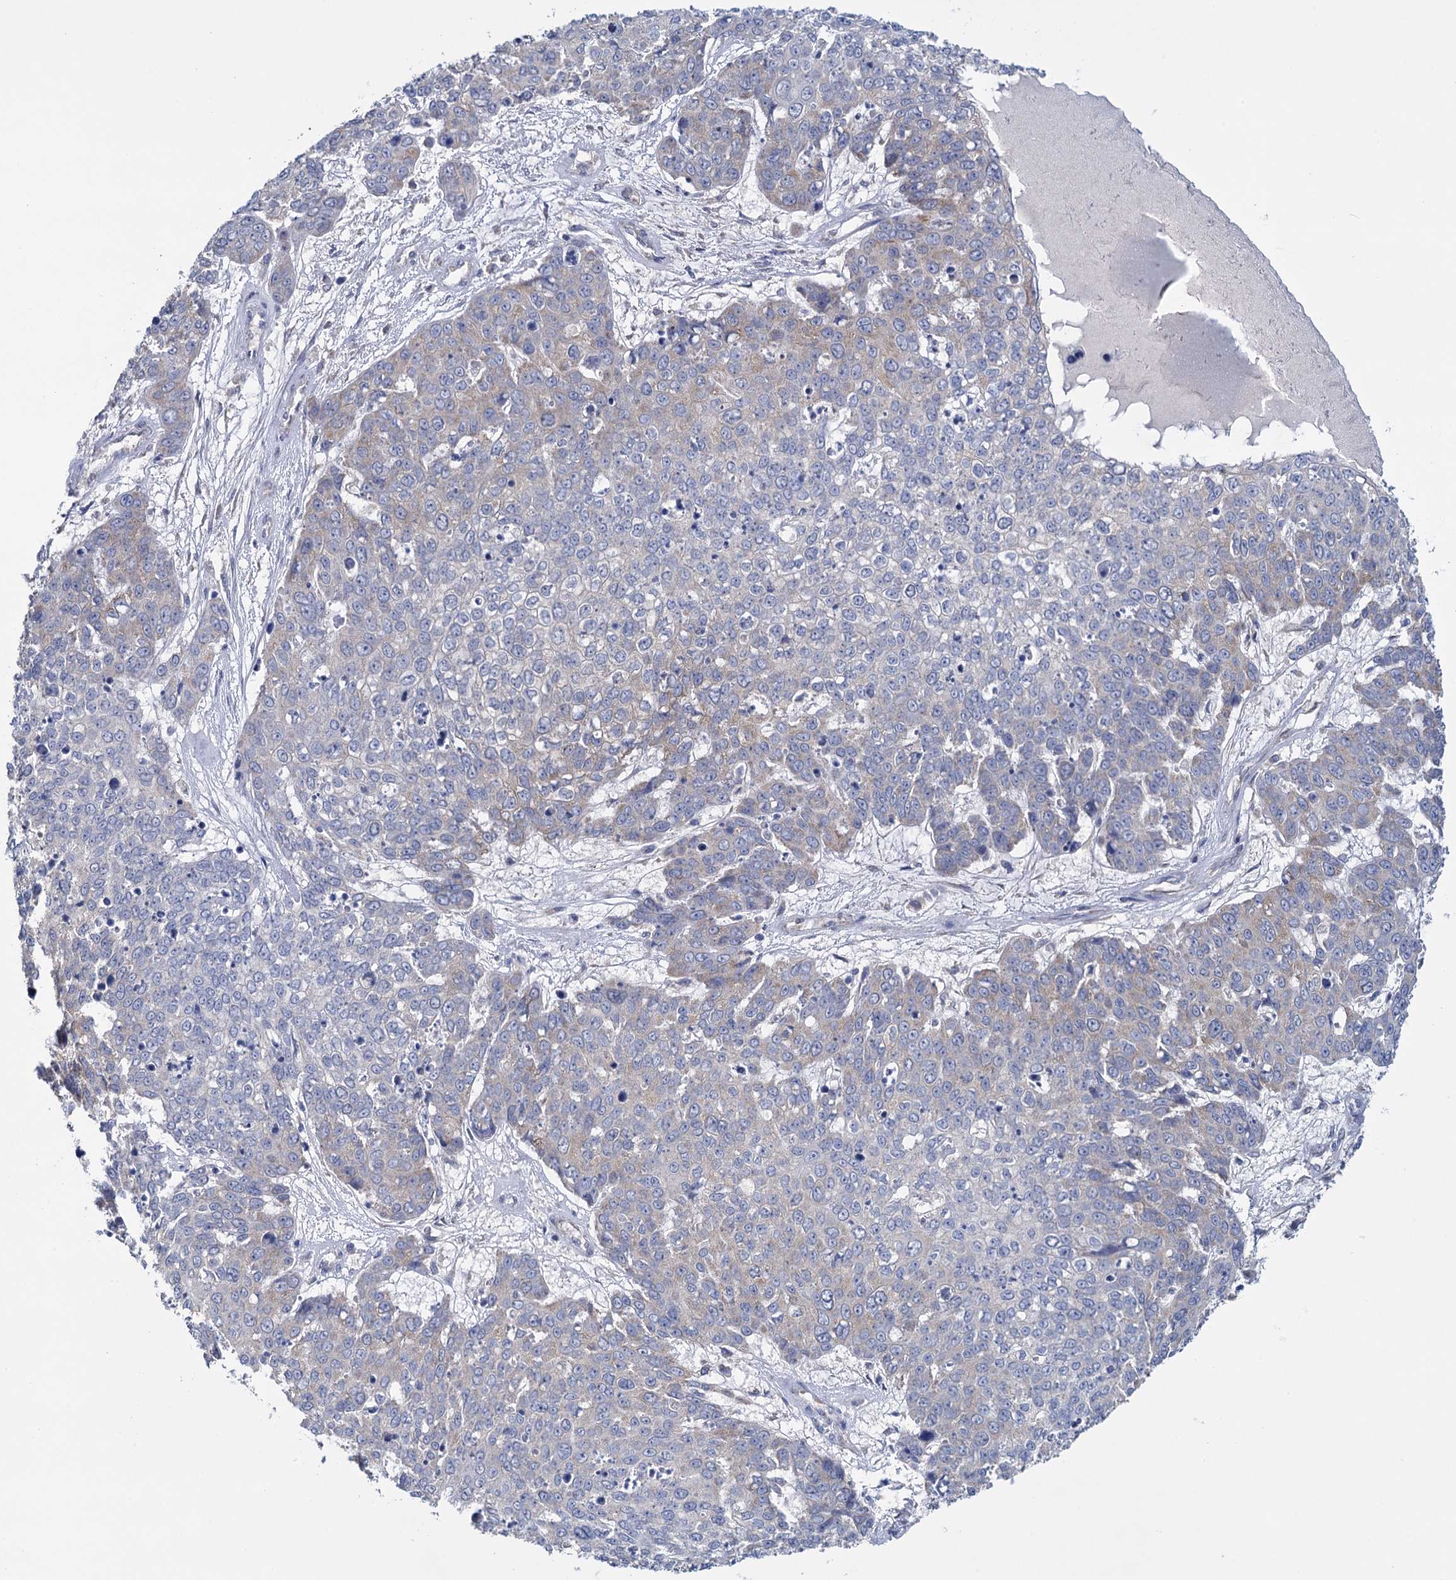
{"staining": {"intensity": "weak", "quantity": "<25%", "location": "cytoplasmic/membranous"}, "tissue": "skin cancer", "cell_type": "Tumor cells", "image_type": "cancer", "snomed": [{"axis": "morphology", "description": "Squamous cell carcinoma, NOS"}, {"axis": "topography", "description": "Skin"}], "caption": "DAB (3,3'-diaminobenzidine) immunohistochemical staining of skin cancer (squamous cell carcinoma) displays no significant staining in tumor cells.", "gene": "GSTM2", "patient": {"sex": "male", "age": 71}}